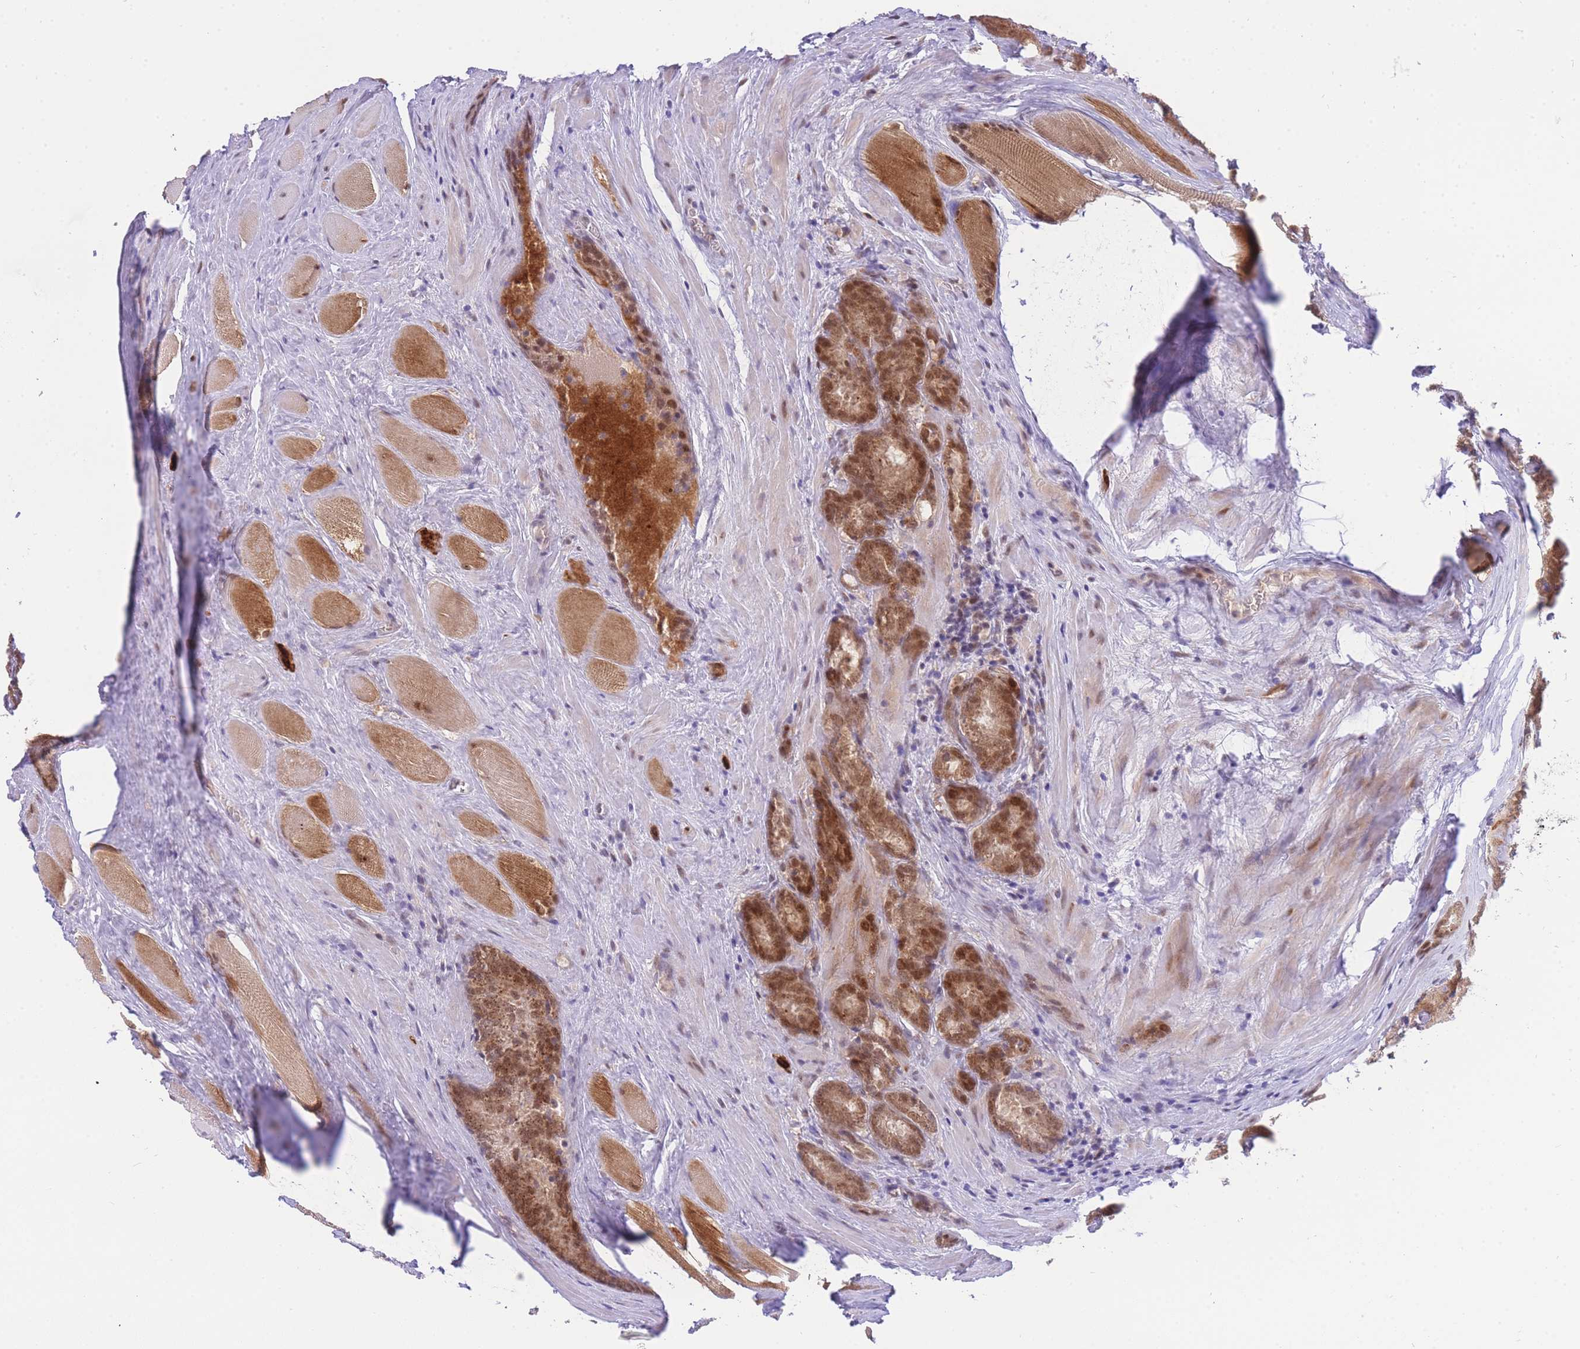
{"staining": {"intensity": "moderate", "quantity": ">75%", "location": "cytoplasmic/membranous,nuclear"}, "tissue": "prostate cancer", "cell_type": "Tumor cells", "image_type": "cancer", "snomed": [{"axis": "morphology", "description": "Adenocarcinoma, Low grade"}, {"axis": "topography", "description": "Prostate"}], "caption": "Prostate adenocarcinoma (low-grade) tissue reveals moderate cytoplasmic/membranous and nuclear expression in approximately >75% of tumor cells The staining was performed using DAB (3,3'-diaminobenzidine) to visualize the protein expression in brown, while the nuclei were stained in blue with hematoxylin (Magnification: 20x).", "gene": "PUS10", "patient": {"sex": "male", "age": 68}}